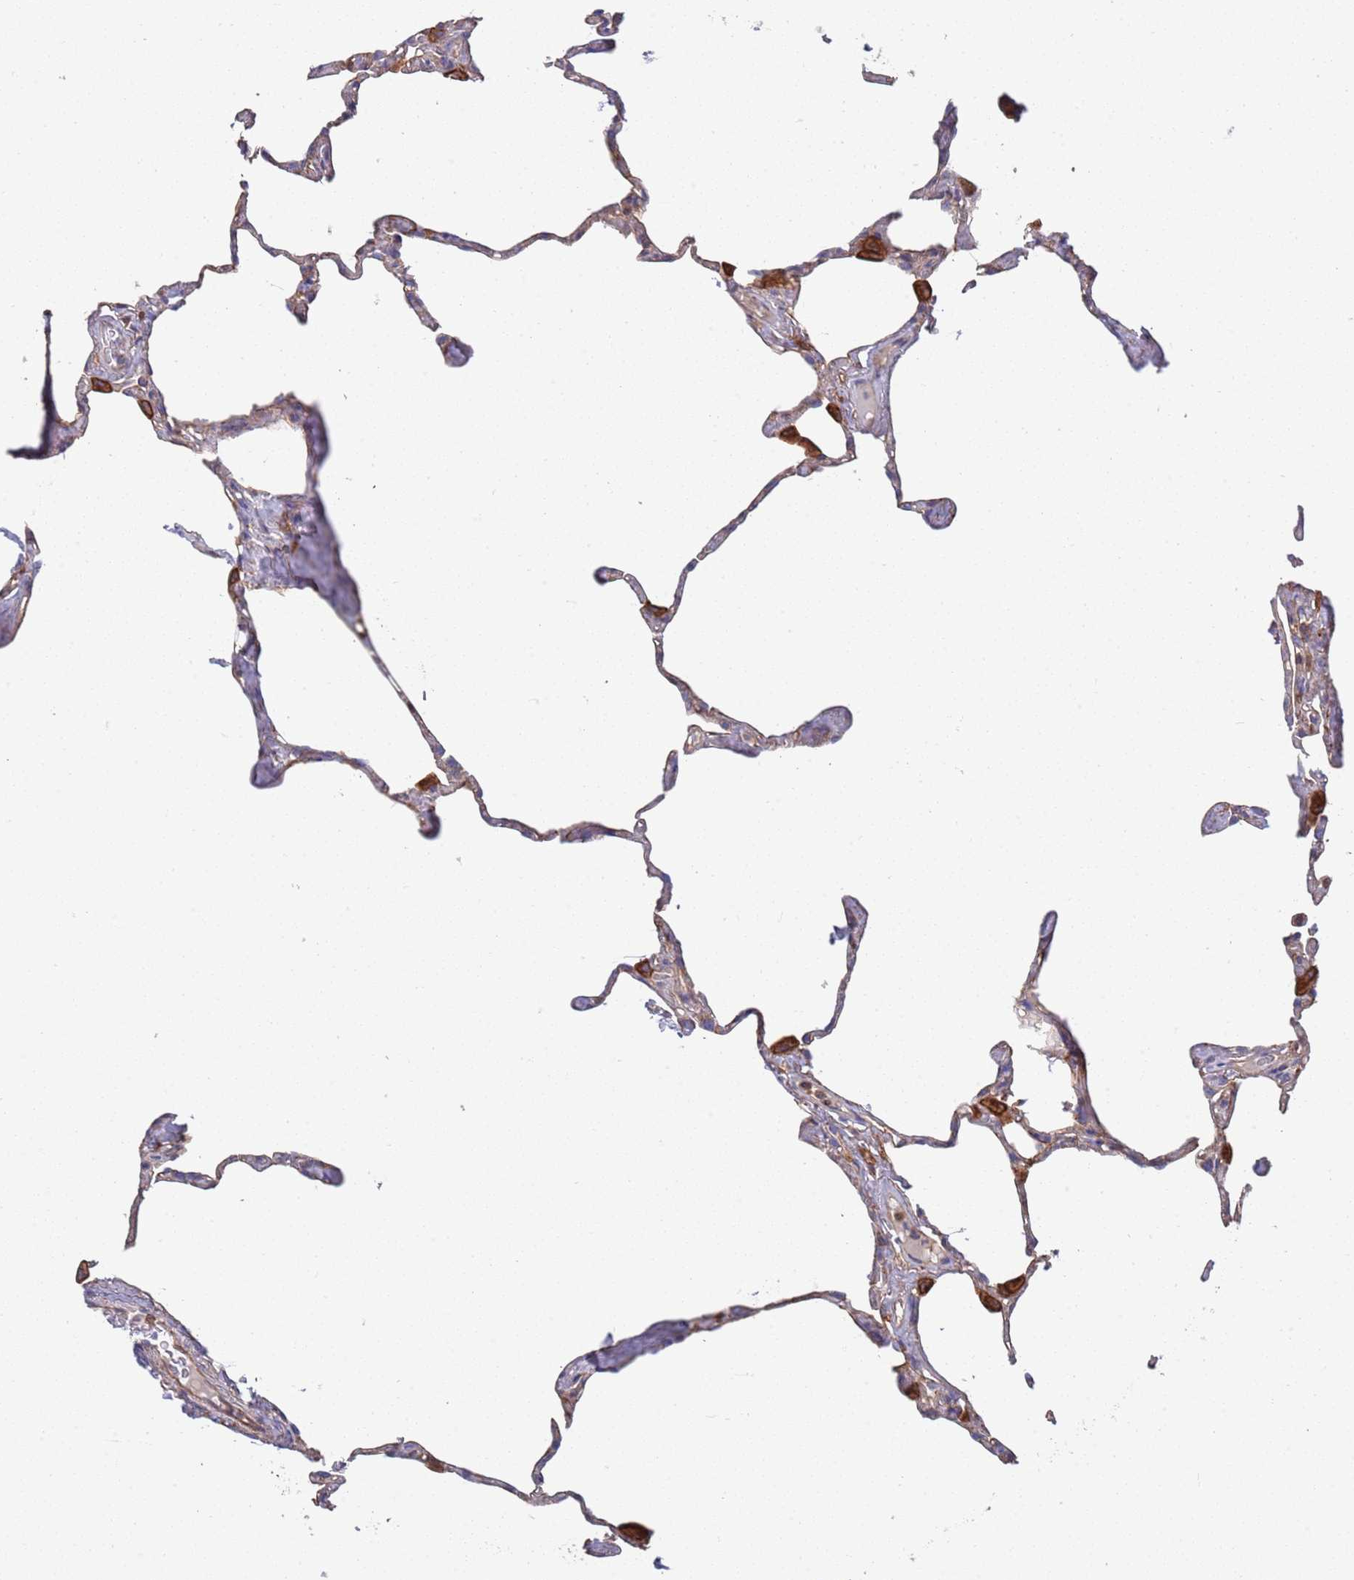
{"staining": {"intensity": "weak", "quantity": ">75%", "location": "cytoplasmic/membranous"}, "tissue": "lung", "cell_type": "Alveolar cells", "image_type": "normal", "snomed": [{"axis": "morphology", "description": "Normal tissue, NOS"}, {"axis": "topography", "description": "Lung"}], "caption": "A photomicrograph of human lung stained for a protein reveals weak cytoplasmic/membranous brown staining in alveolar cells. Nuclei are stained in blue.", "gene": "JAKMIP2", "patient": {"sex": "male", "age": 65}}